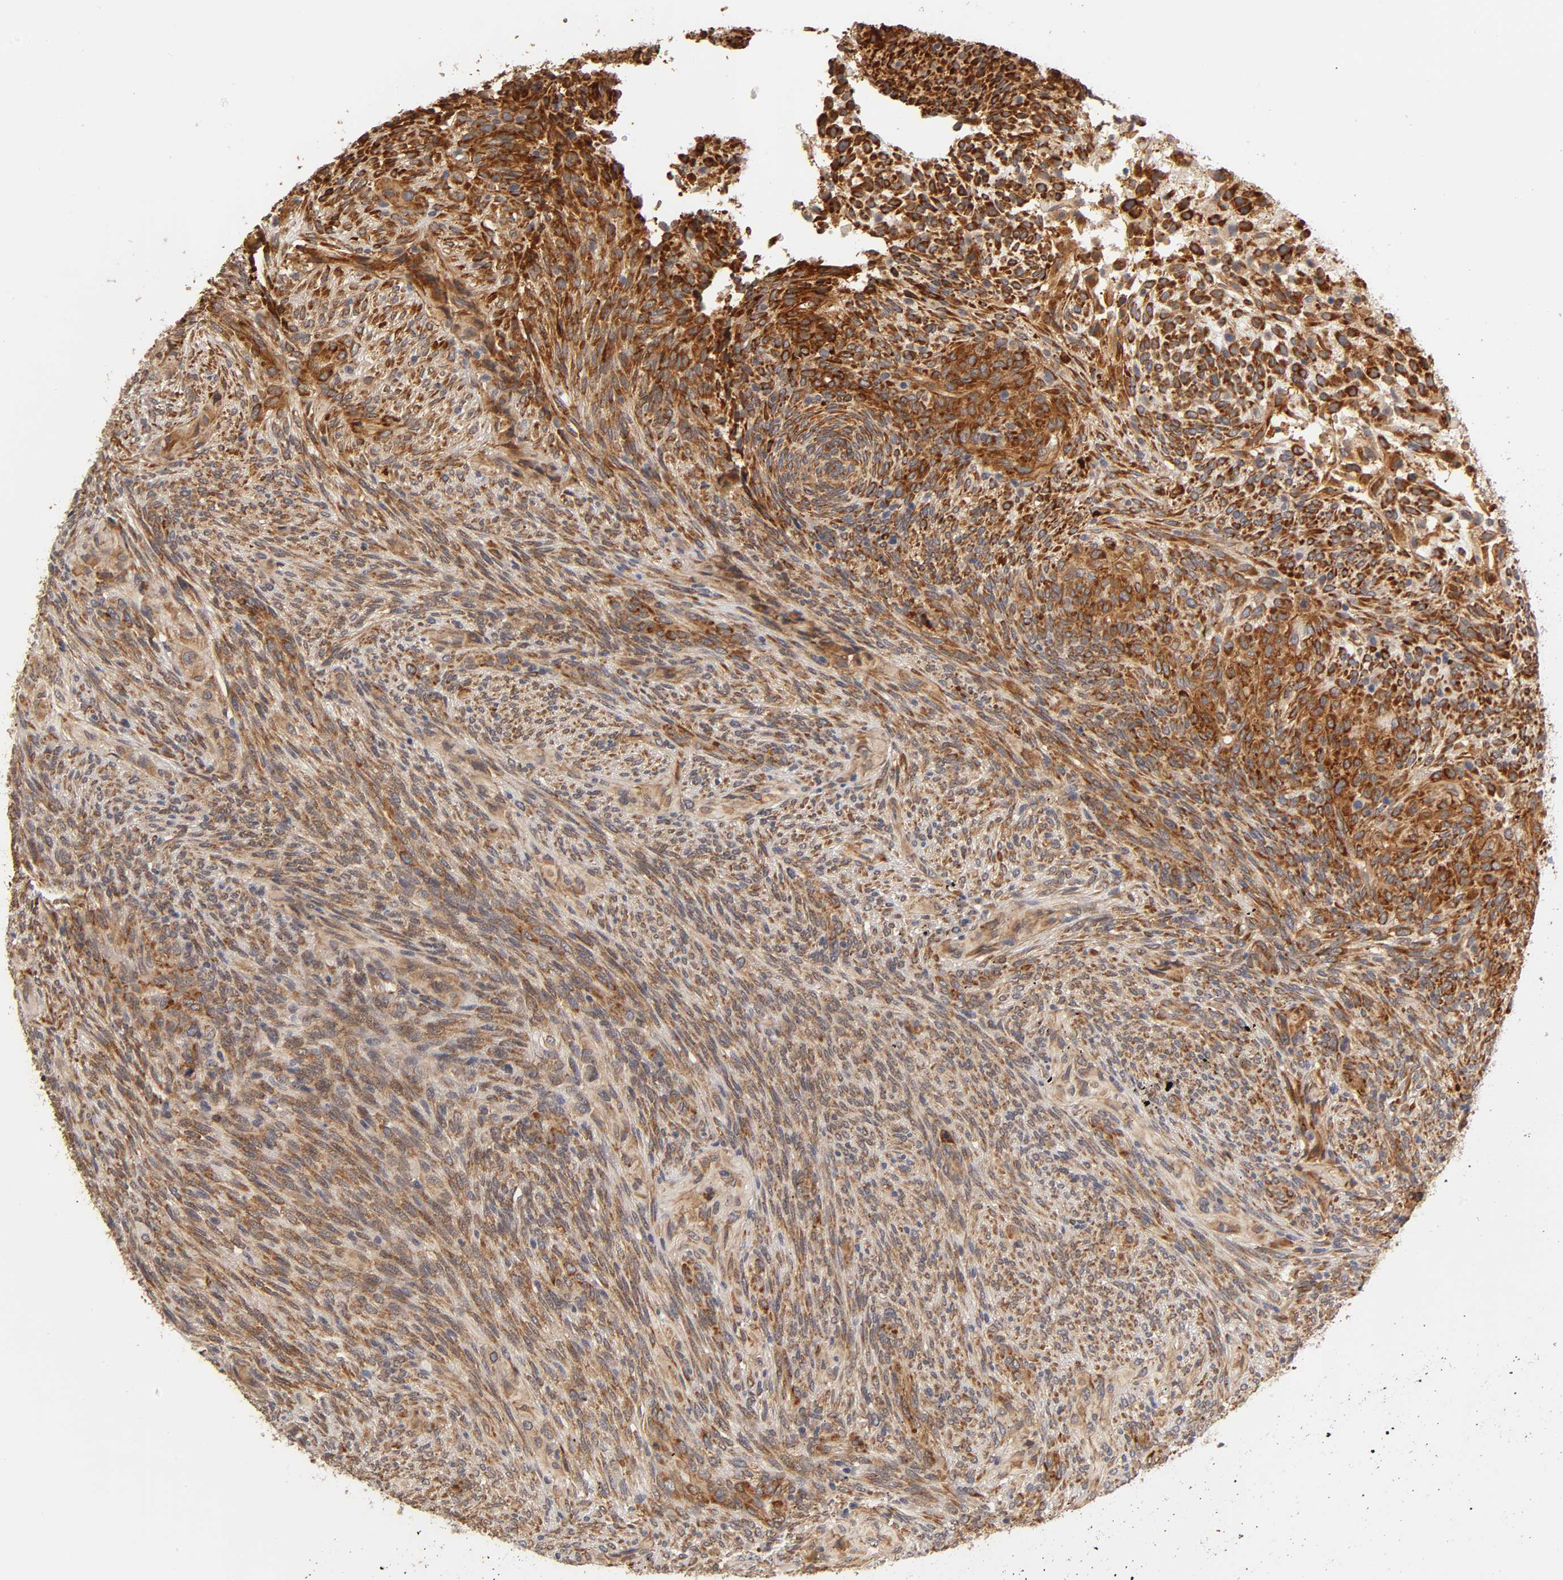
{"staining": {"intensity": "moderate", "quantity": ">75%", "location": "cytoplasmic/membranous"}, "tissue": "glioma", "cell_type": "Tumor cells", "image_type": "cancer", "snomed": [{"axis": "morphology", "description": "Glioma, malignant, High grade"}, {"axis": "topography", "description": "Cerebral cortex"}], "caption": "There is medium levels of moderate cytoplasmic/membranous positivity in tumor cells of glioma, as demonstrated by immunohistochemical staining (brown color).", "gene": "LAMB1", "patient": {"sex": "female", "age": 55}}